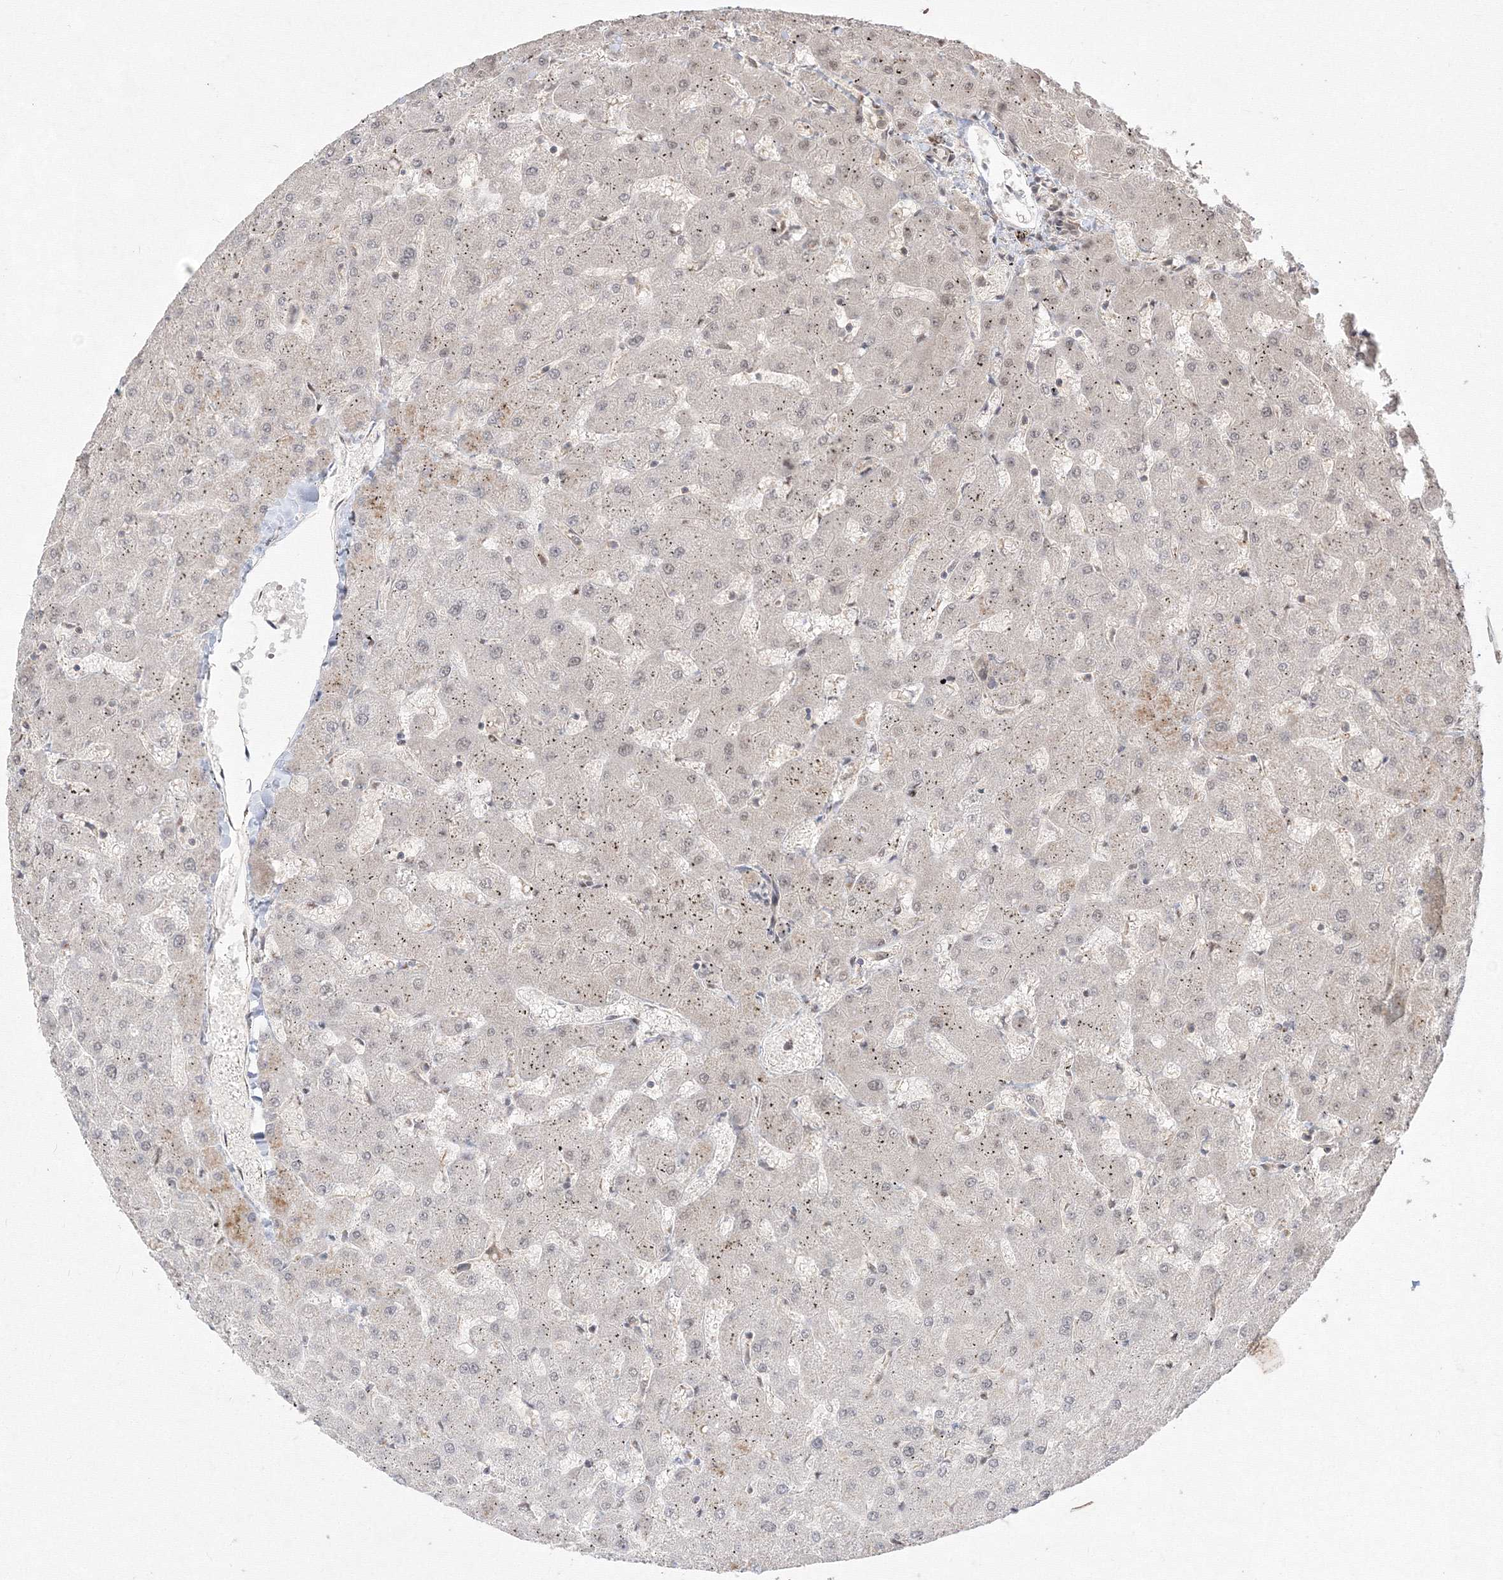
{"staining": {"intensity": "weak", "quantity": "<25%", "location": "nuclear"}, "tissue": "liver", "cell_type": "Cholangiocytes", "image_type": "normal", "snomed": [{"axis": "morphology", "description": "Normal tissue, NOS"}, {"axis": "topography", "description": "Liver"}], "caption": "Immunohistochemical staining of benign liver demonstrates no significant expression in cholangiocytes. (DAB immunohistochemistry, high magnification).", "gene": "COPS4", "patient": {"sex": "female", "age": 63}}